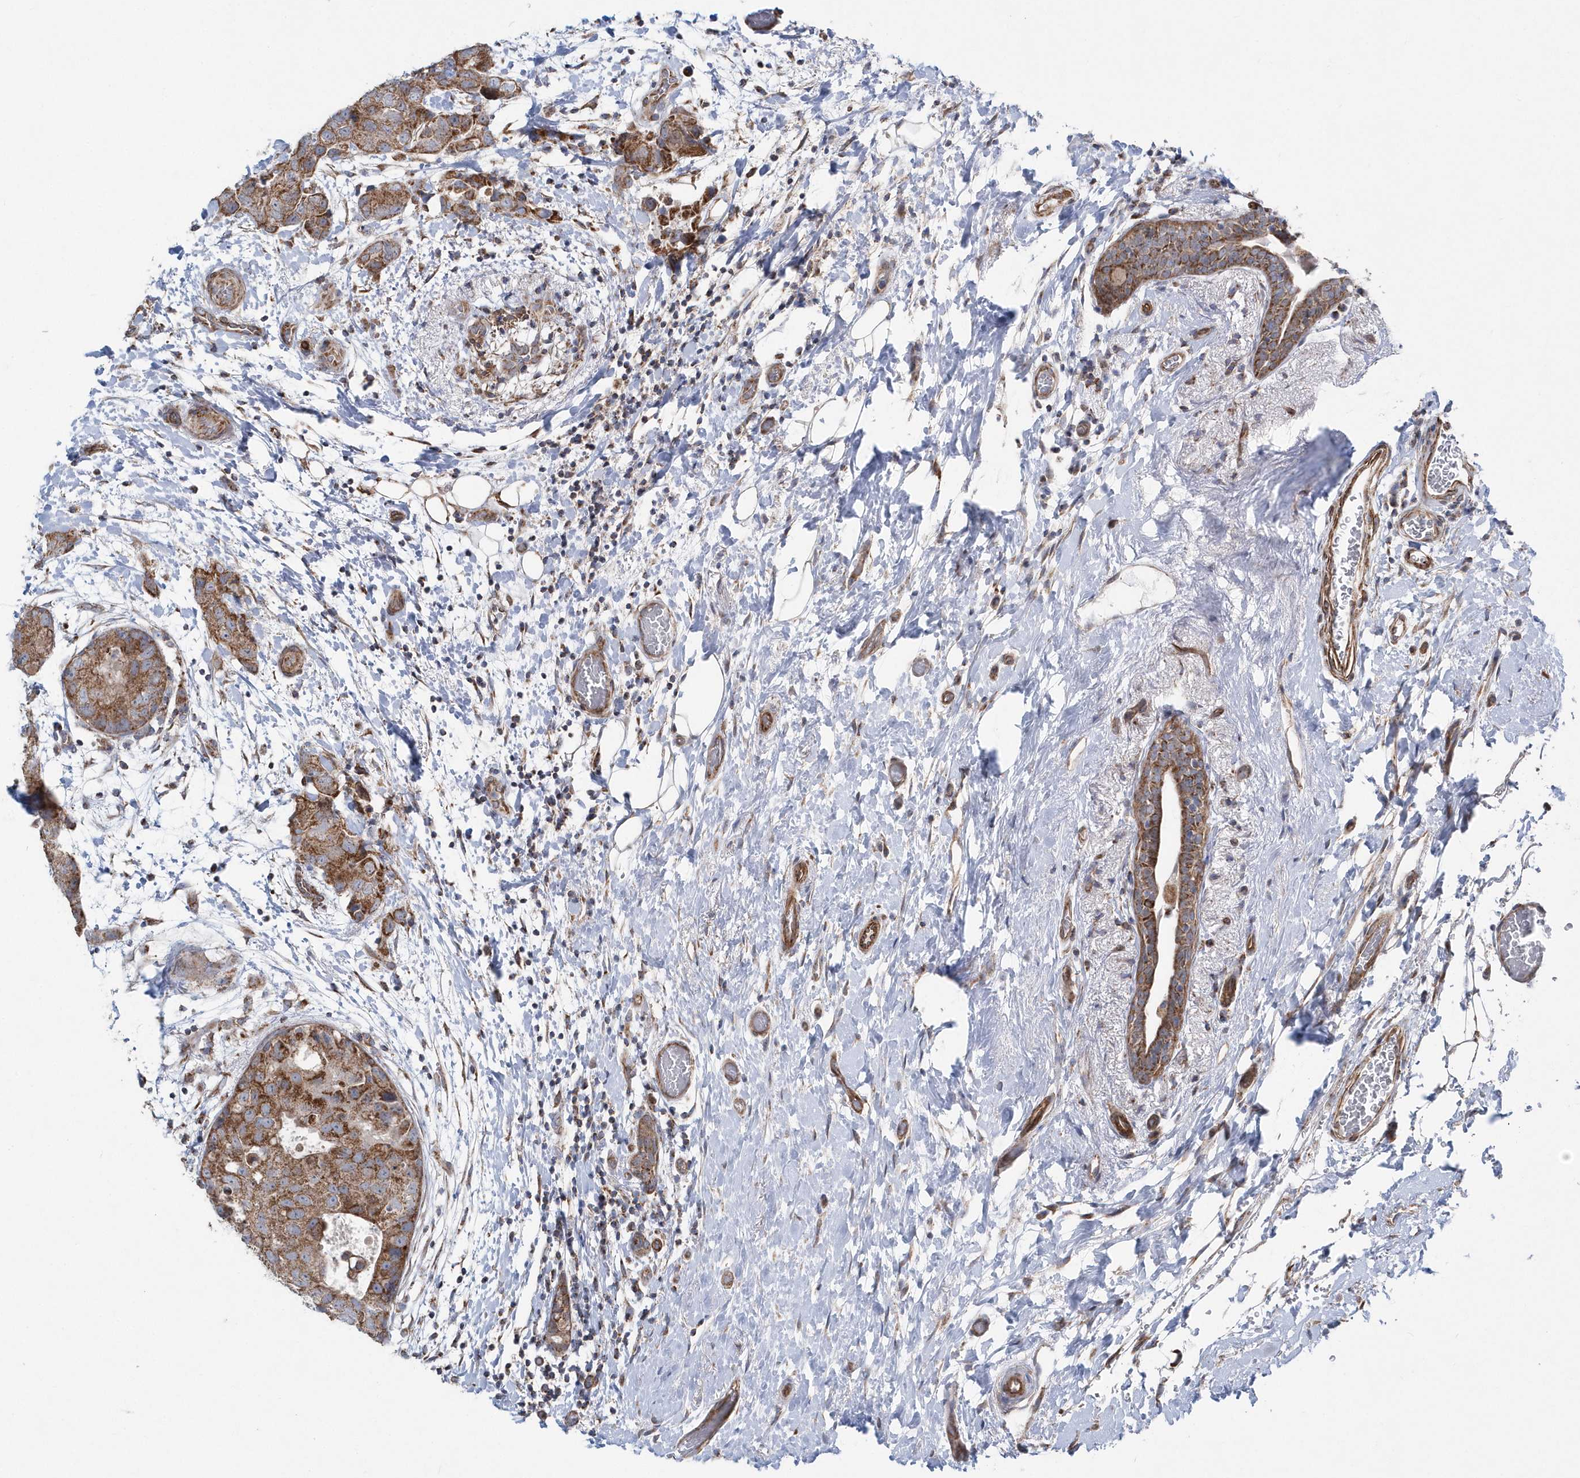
{"staining": {"intensity": "moderate", "quantity": ">75%", "location": "cytoplasmic/membranous"}, "tissue": "breast cancer", "cell_type": "Tumor cells", "image_type": "cancer", "snomed": [{"axis": "morphology", "description": "Duct carcinoma"}, {"axis": "topography", "description": "Breast"}], "caption": "Human breast invasive ductal carcinoma stained for a protein (brown) displays moderate cytoplasmic/membranous positive staining in approximately >75% of tumor cells.", "gene": "OPA1", "patient": {"sex": "female", "age": 62}}